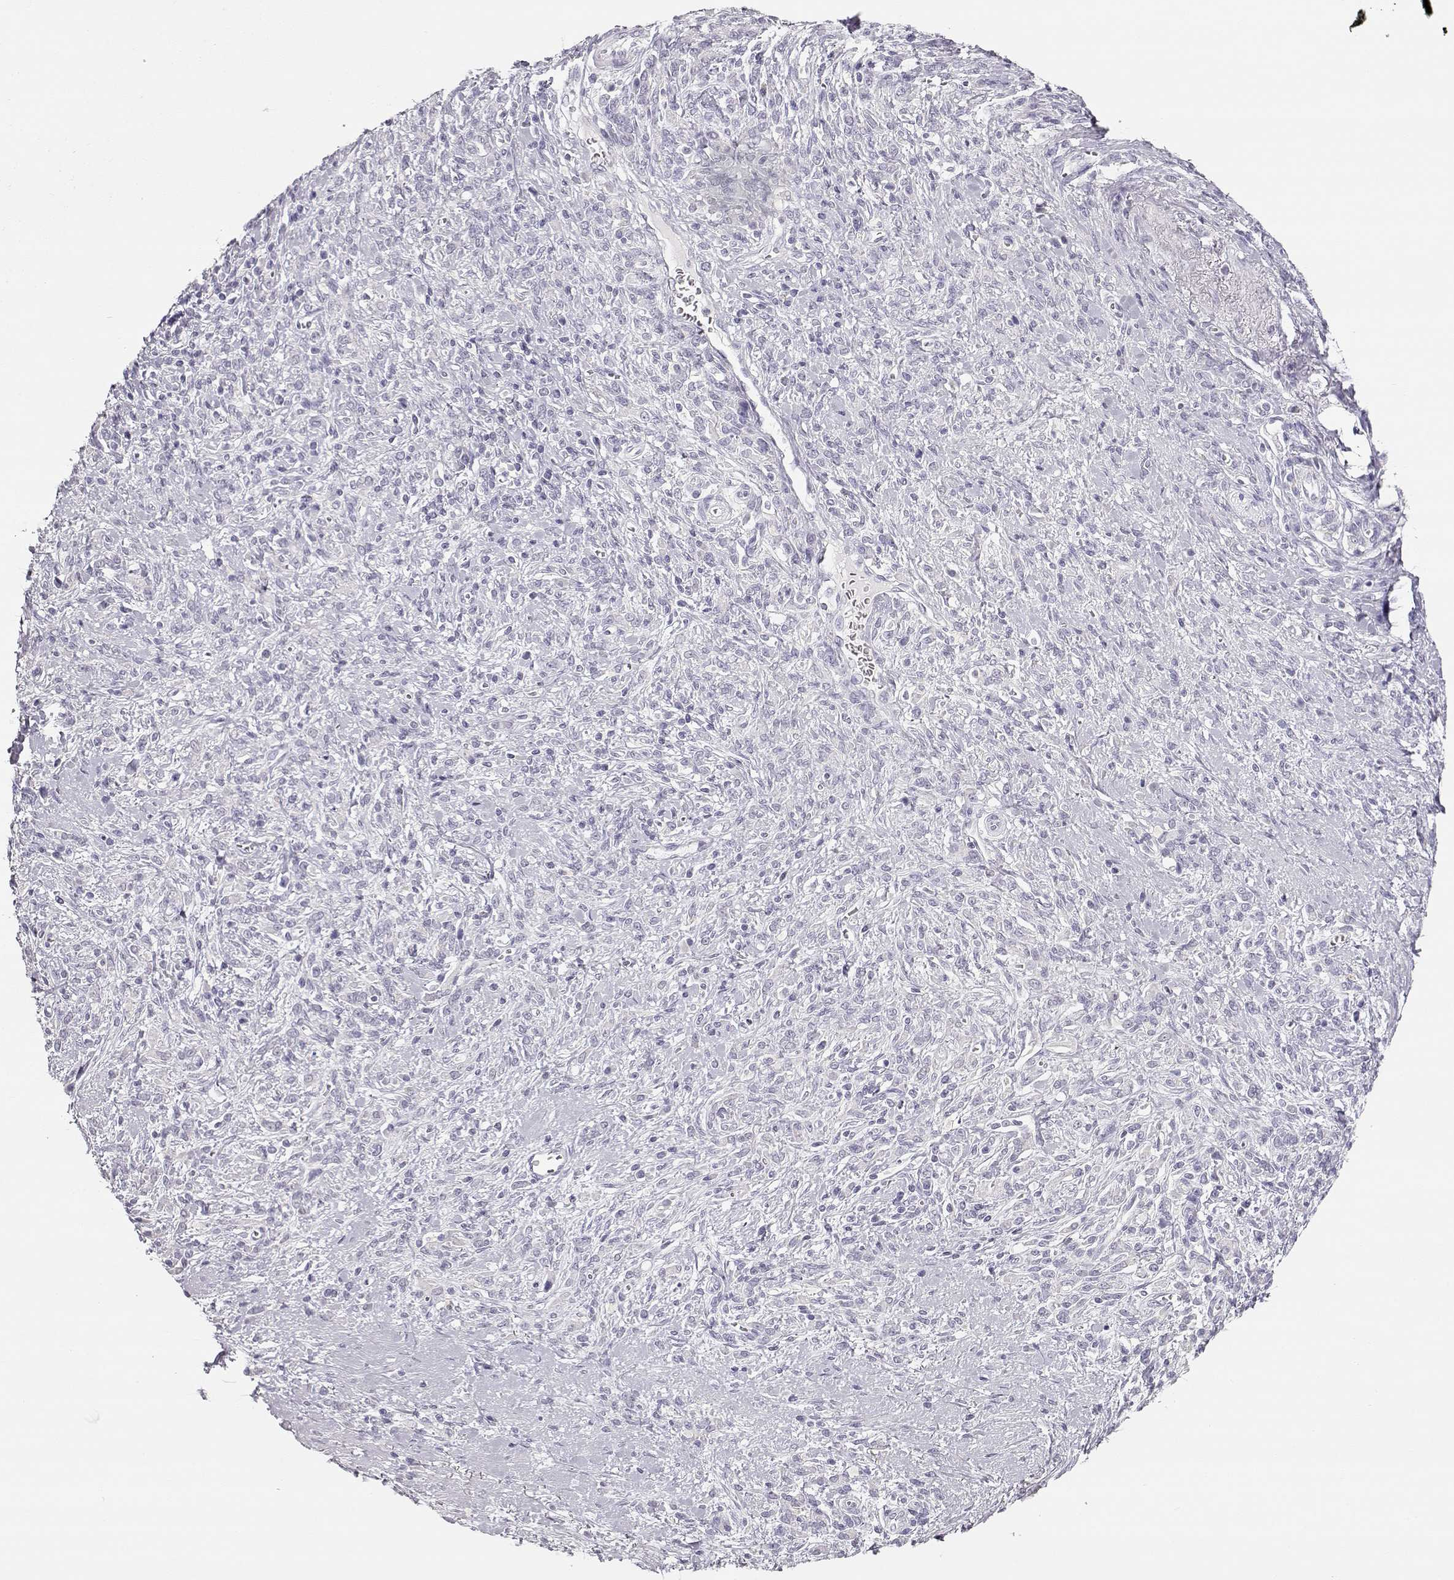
{"staining": {"intensity": "negative", "quantity": "none", "location": "none"}, "tissue": "stomach cancer", "cell_type": "Tumor cells", "image_type": "cancer", "snomed": [{"axis": "morphology", "description": "Adenocarcinoma, NOS"}, {"axis": "topography", "description": "Stomach"}], "caption": "This is a micrograph of immunohistochemistry (IHC) staining of adenocarcinoma (stomach), which shows no staining in tumor cells. The staining was performed using DAB to visualize the protein expression in brown, while the nuclei were stained in blue with hematoxylin (Magnification: 20x).", "gene": "LEPR", "patient": {"sex": "female", "age": 57}}